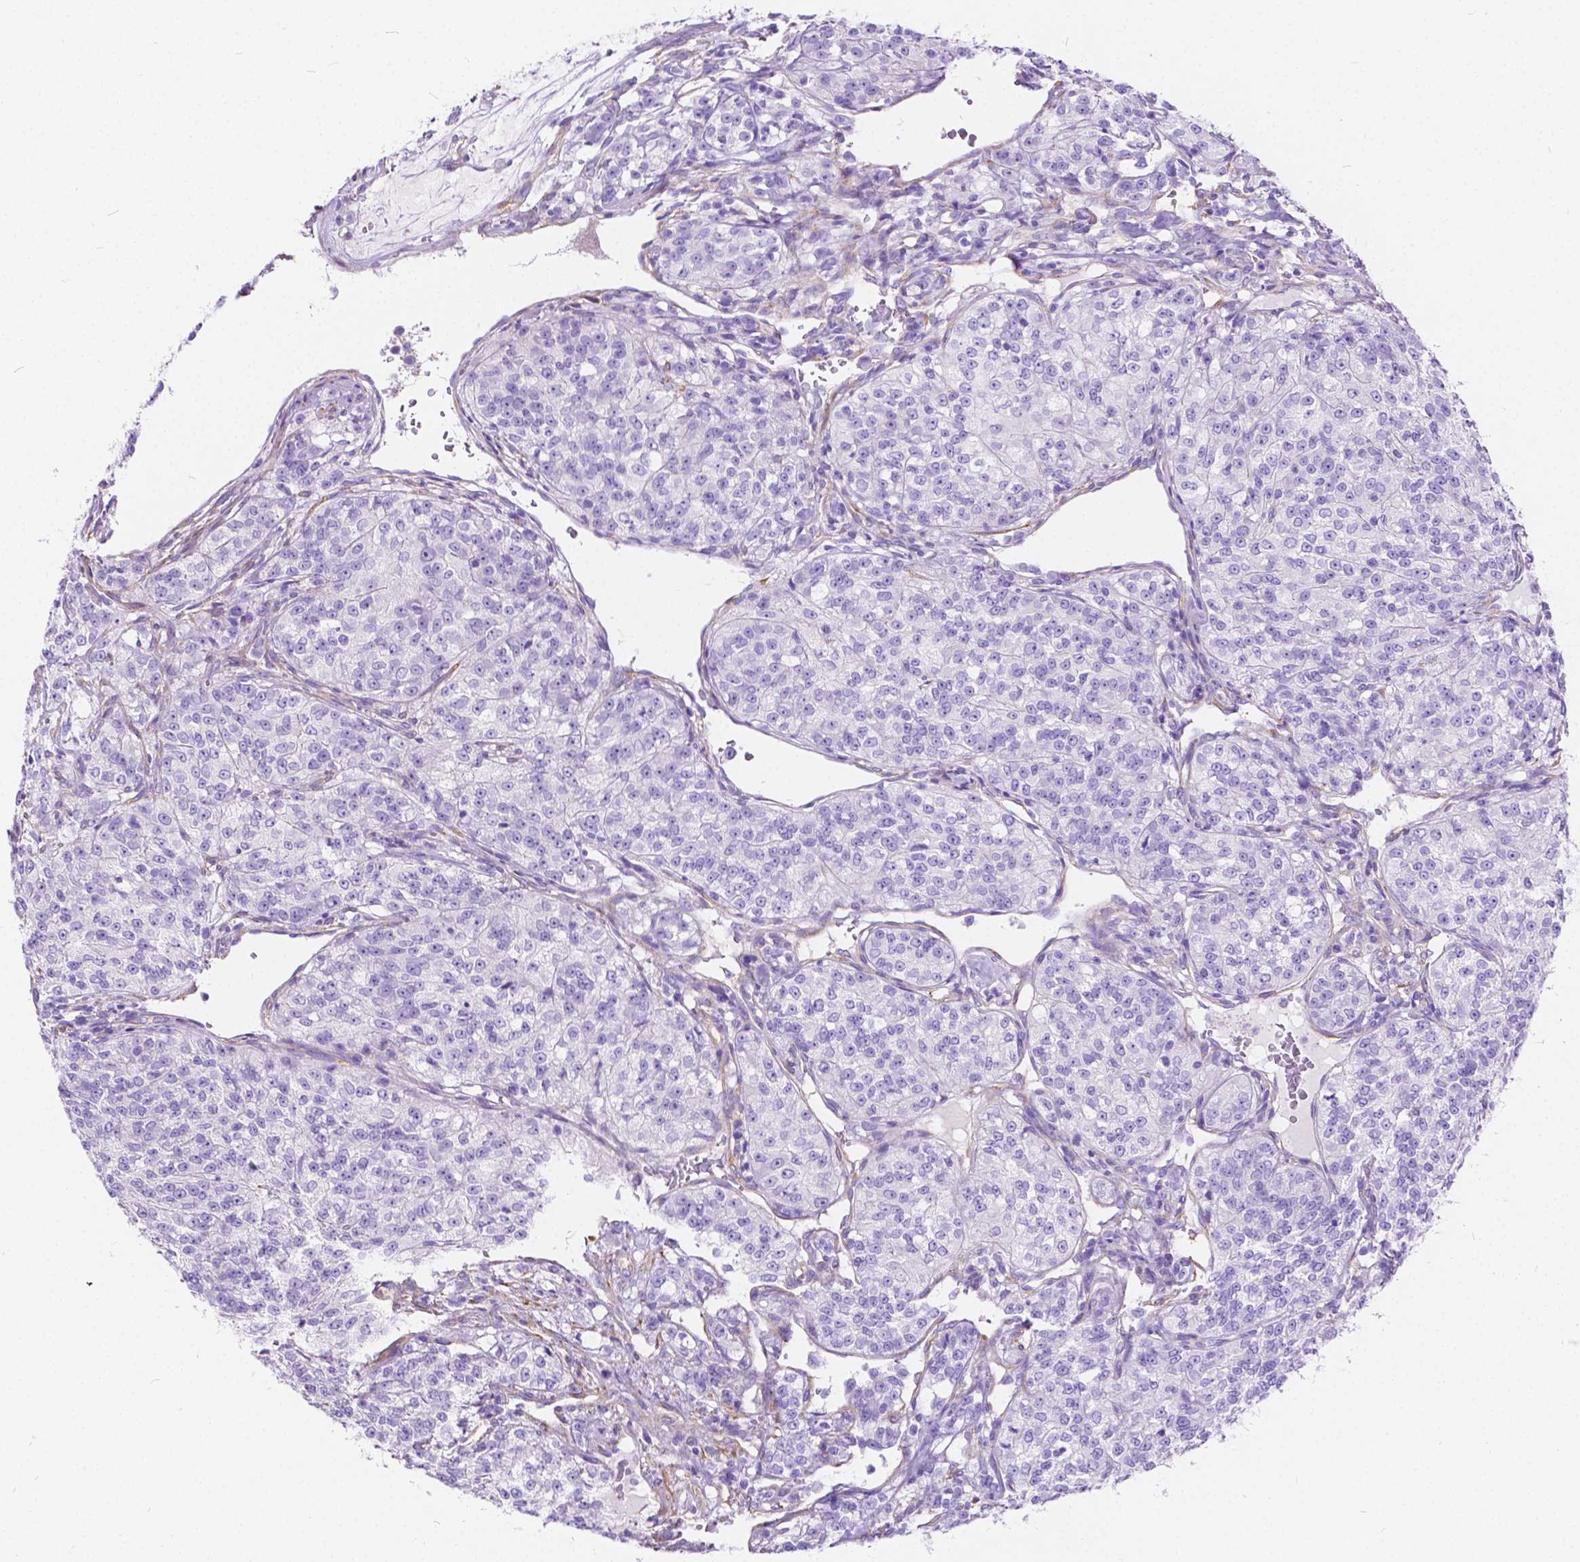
{"staining": {"intensity": "negative", "quantity": "none", "location": "none"}, "tissue": "renal cancer", "cell_type": "Tumor cells", "image_type": "cancer", "snomed": [{"axis": "morphology", "description": "Adenocarcinoma, NOS"}, {"axis": "topography", "description": "Kidney"}], "caption": "Immunohistochemistry (IHC) micrograph of neoplastic tissue: human renal cancer stained with DAB displays no significant protein staining in tumor cells.", "gene": "CHRM1", "patient": {"sex": "female", "age": 63}}